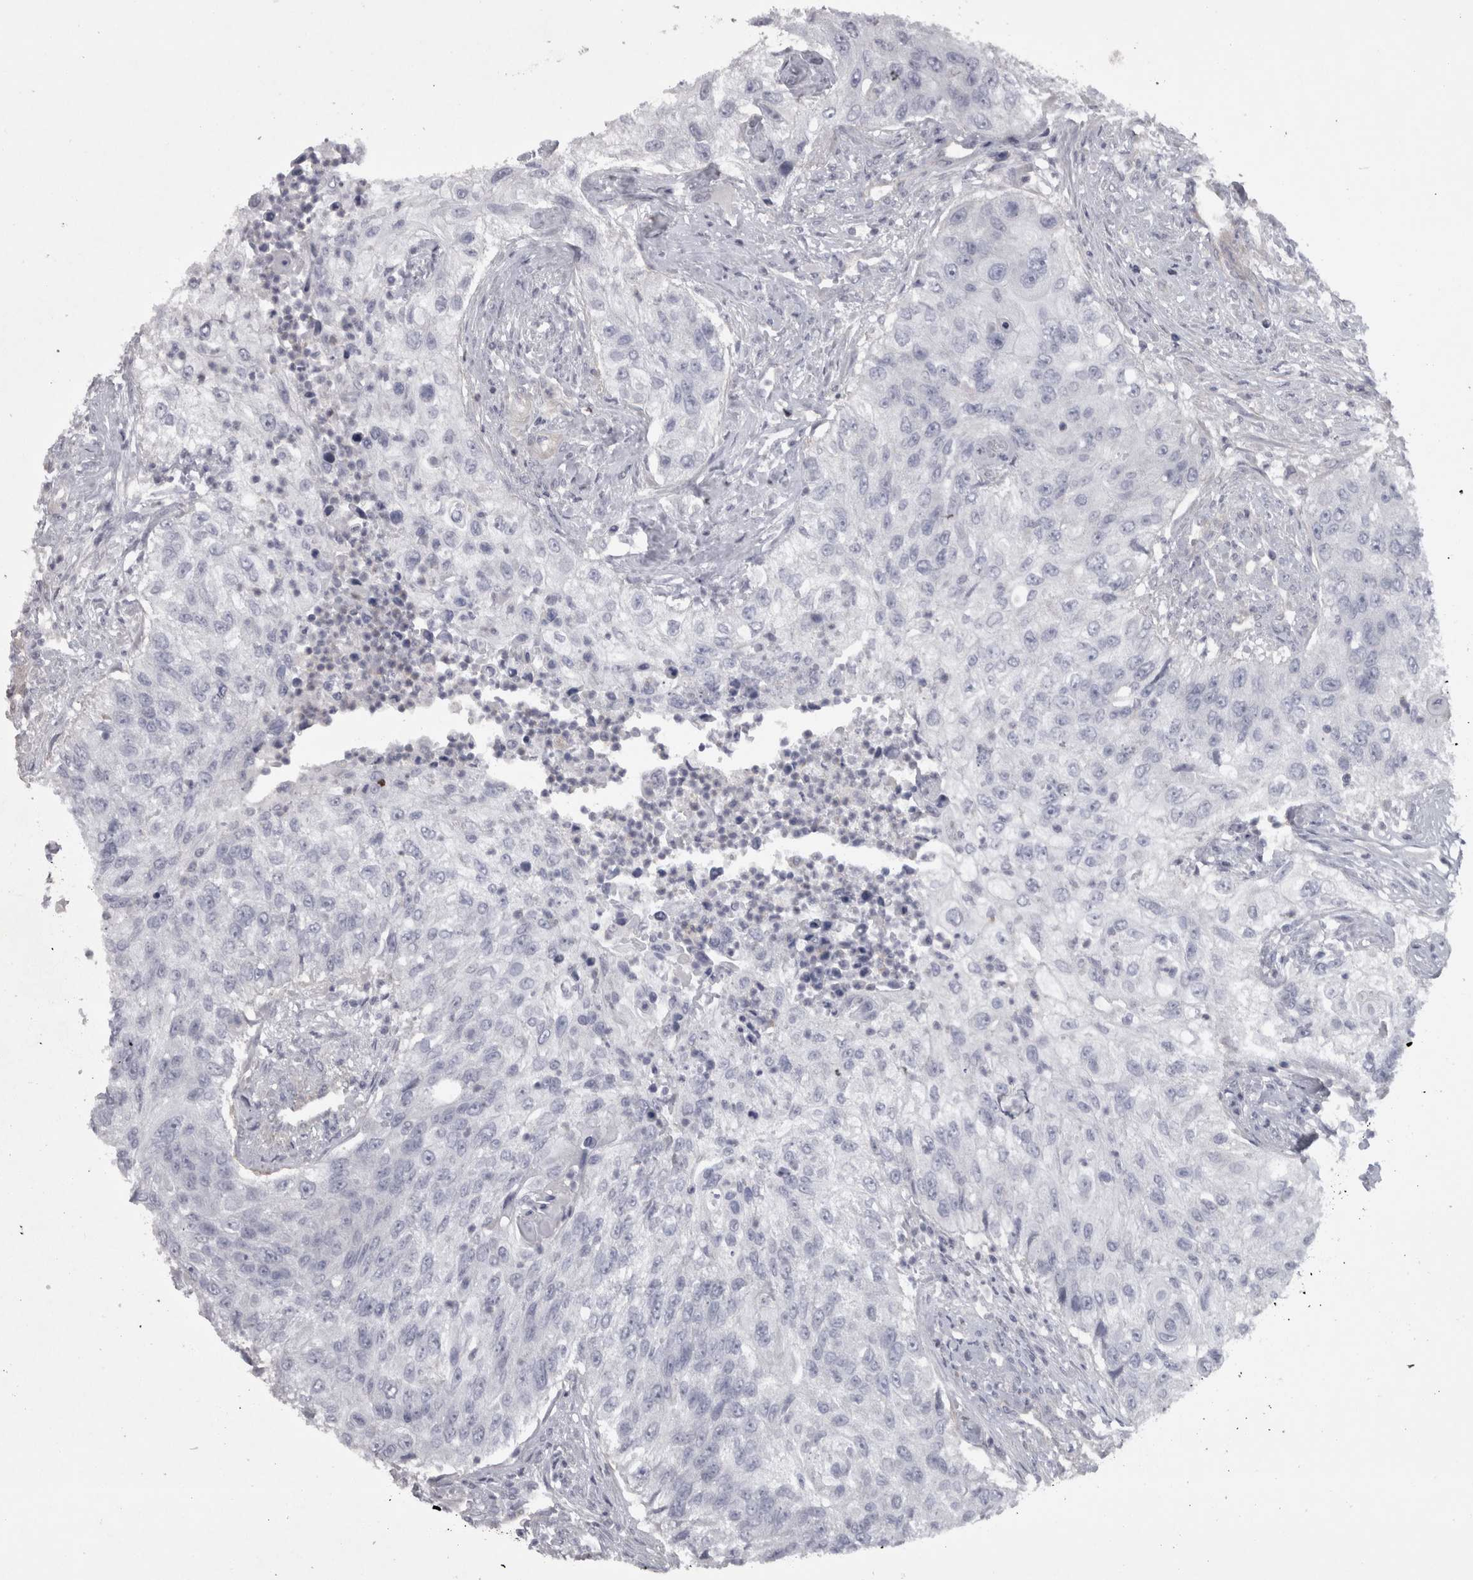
{"staining": {"intensity": "negative", "quantity": "none", "location": "none"}, "tissue": "urothelial cancer", "cell_type": "Tumor cells", "image_type": "cancer", "snomed": [{"axis": "morphology", "description": "Urothelial carcinoma, High grade"}, {"axis": "topography", "description": "Urinary bladder"}], "caption": "High power microscopy histopathology image of an immunohistochemistry (IHC) image of urothelial cancer, revealing no significant staining in tumor cells.", "gene": "PPP1R12B", "patient": {"sex": "female", "age": 60}}